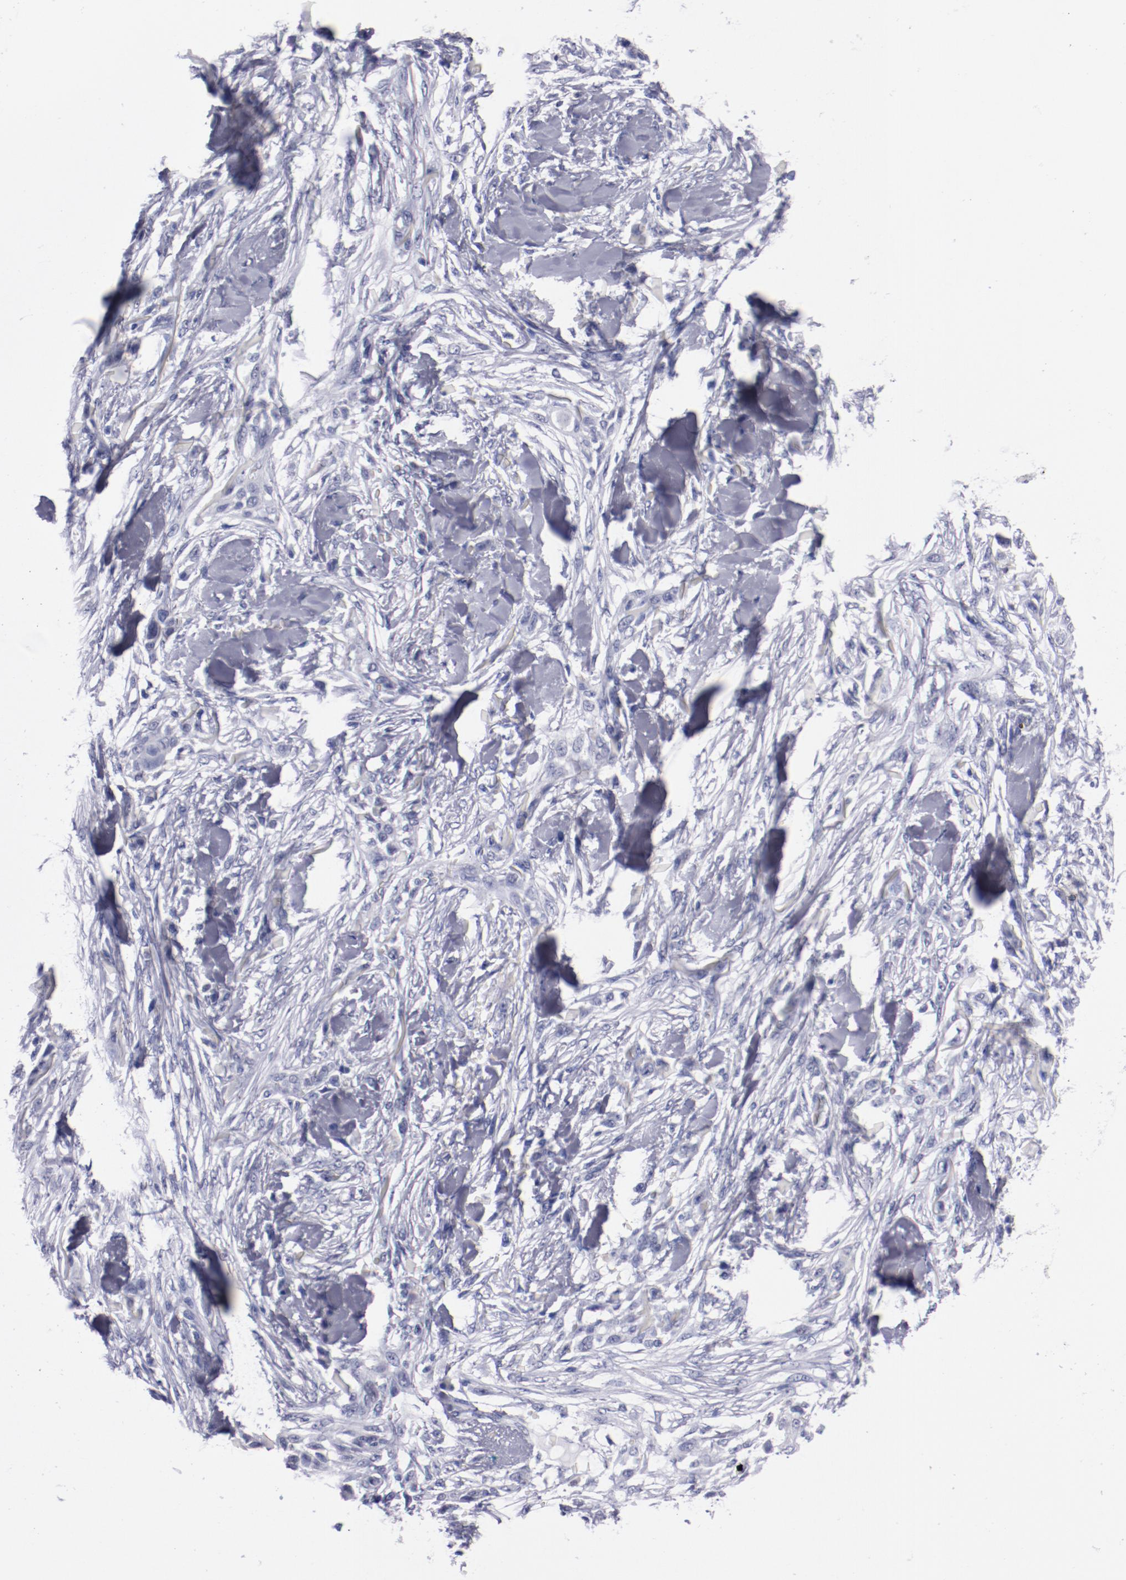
{"staining": {"intensity": "negative", "quantity": "none", "location": "none"}, "tissue": "skin cancer", "cell_type": "Tumor cells", "image_type": "cancer", "snomed": [{"axis": "morphology", "description": "Squamous cell carcinoma, NOS"}, {"axis": "topography", "description": "Skin"}], "caption": "Immunohistochemistry (IHC) micrograph of neoplastic tissue: human squamous cell carcinoma (skin) stained with DAB (3,3'-diaminobenzidine) shows no significant protein positivity in tumor cells. (DAB (3,3'-diaminobenzidine) immunohistochemistry visualized using brightfield microscopy, high magnification).", "gene": "HNF1B", "patient": {"sex": "female", "age": 59}}